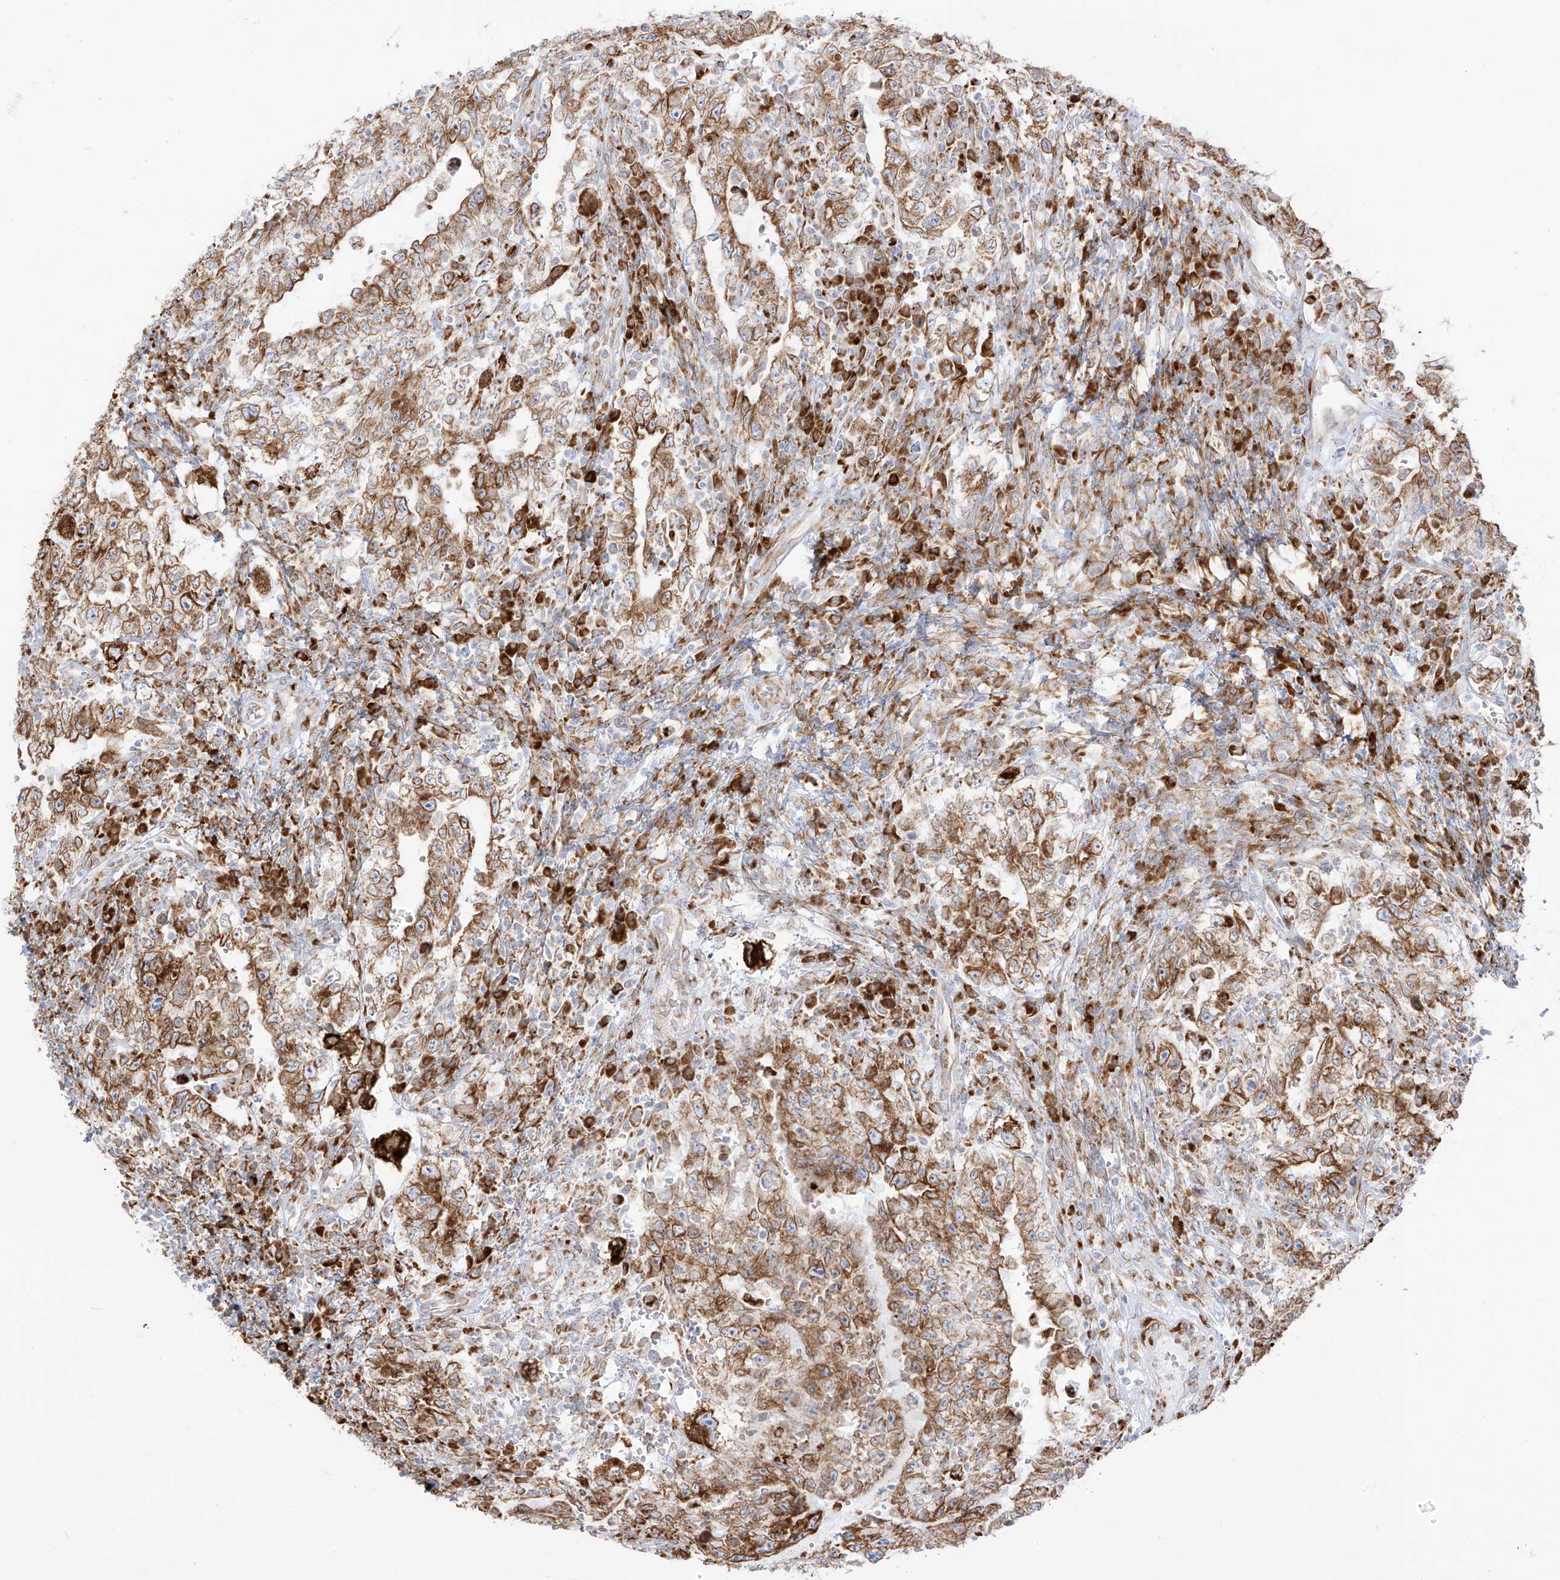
{"staining": {"intensity": "moderate", "quantity": ">75%", "location": "cytoplasmic/membranous"}, "tissue": "testis cancer", "cell_type": "Tumor cells", "image_type": "cancer", "snomed": [{"axis": "morphology", "description": "Carcinoma, Embryonal, NOS"}, {"axis": "topography", "description": "Testis"}], "caption": "Immunohistochemistry (IHC) (DAB) staining of embryonal carcinoma (testis) demonstrates moderate cytoplasmic/membranous protein positivity in approximately >75% of tumor cells.", "gene": "LRRC59", "patient": {"sex": "male", "age": 26}}